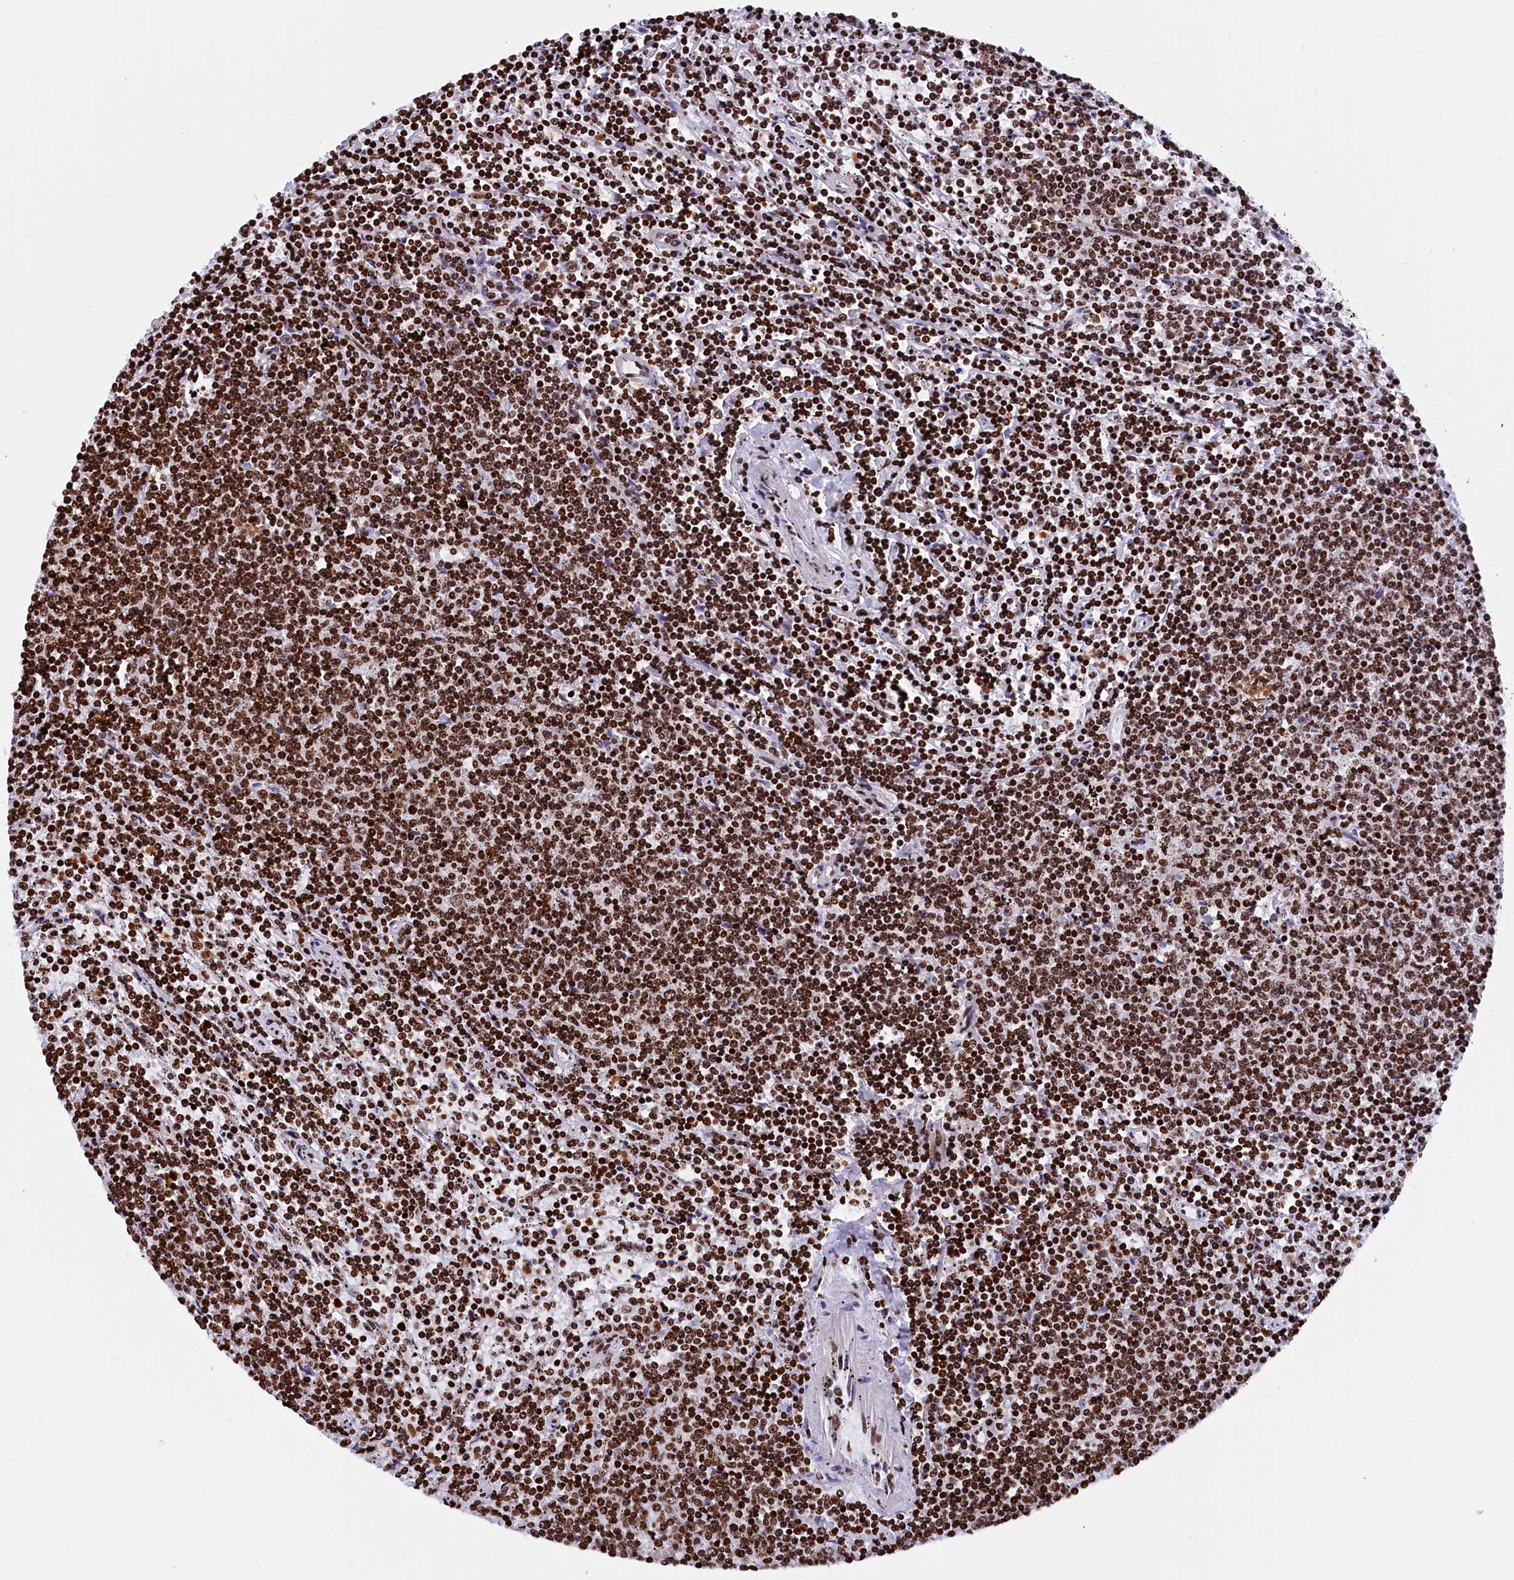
{"staining": {"intensity": "strong", "quantity": ">75%", "location": "nuclear"}, "tissue": "lymphoma", "cell_type": "Tumor cells", "image_type": "cancer", "snomed": [{"axis": "morphology", "description": "Malignant lymphoma, non-Hodgkin's type, Low grade"}, {"axis": "topography", "description": "Spleen"}], "caption": "Malignant lymphoma, non-Hodgkin's type (low-grade) was stained to show a protein in brown. There is high levels of strong nuclear staining in approximately >75% of tumor cells.", "gene": "TIMM29", "patient": {"sex": "female", "age": 50}}